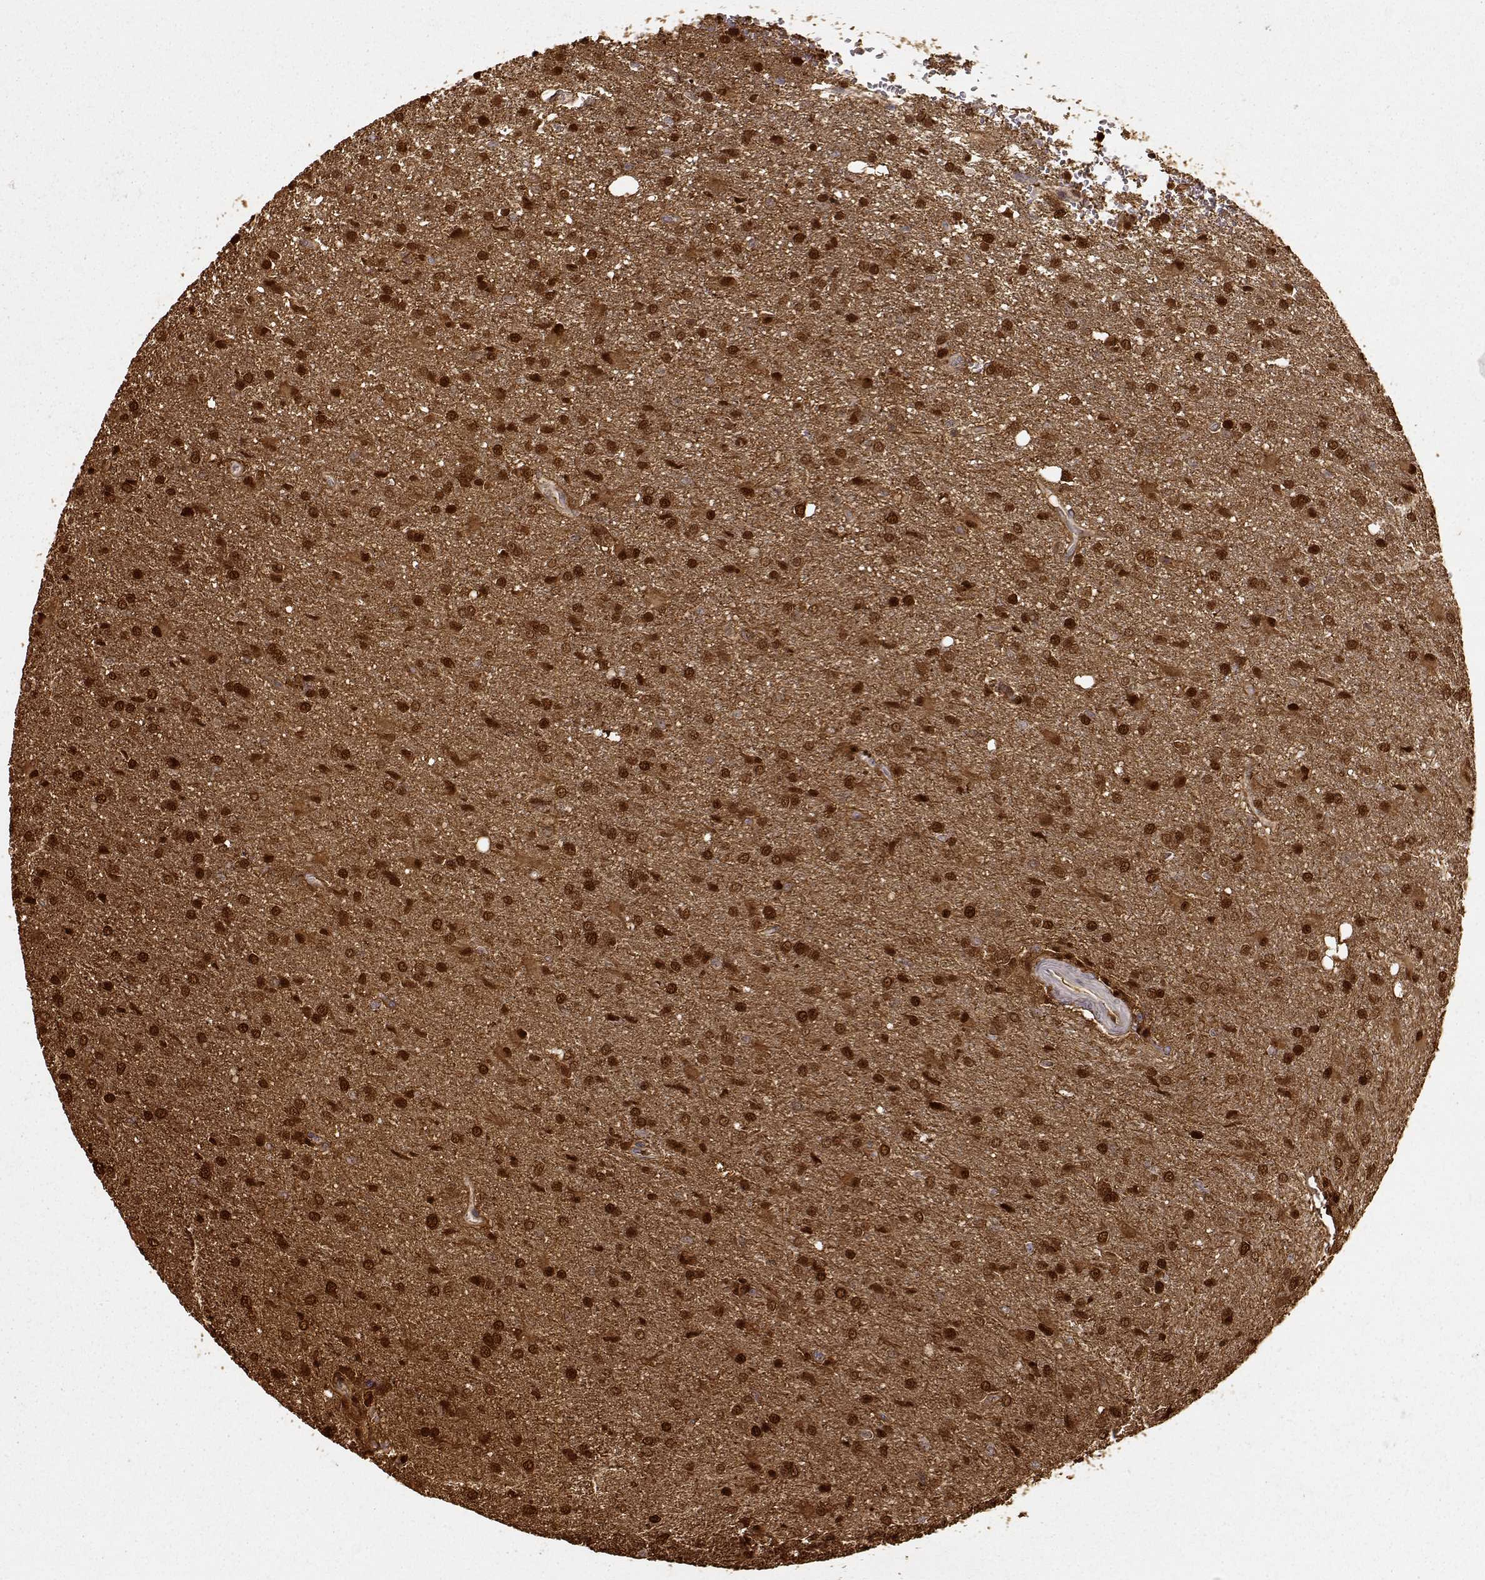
{"staining": {"intensity": "strong", "quantity": ">75%", "location": "cytoplasmic/membranous,nuclear"}, "tissue": "glioma", "cell_type": "Tumor cells", "image_type": "cancer", "snomed": [{"axis": "morphology", "description": "Glioma, malignant, High grade"}, {"axis": "topography", "description": "Brain"}], "caption": "Malignant glioma (high-grade) stained for a protein demonstrates strong cytoplasmic/membranous and nuclear positivity in tumor cells.", "gene": "S100B", "patient": {"sex": "male", "age": 68}}